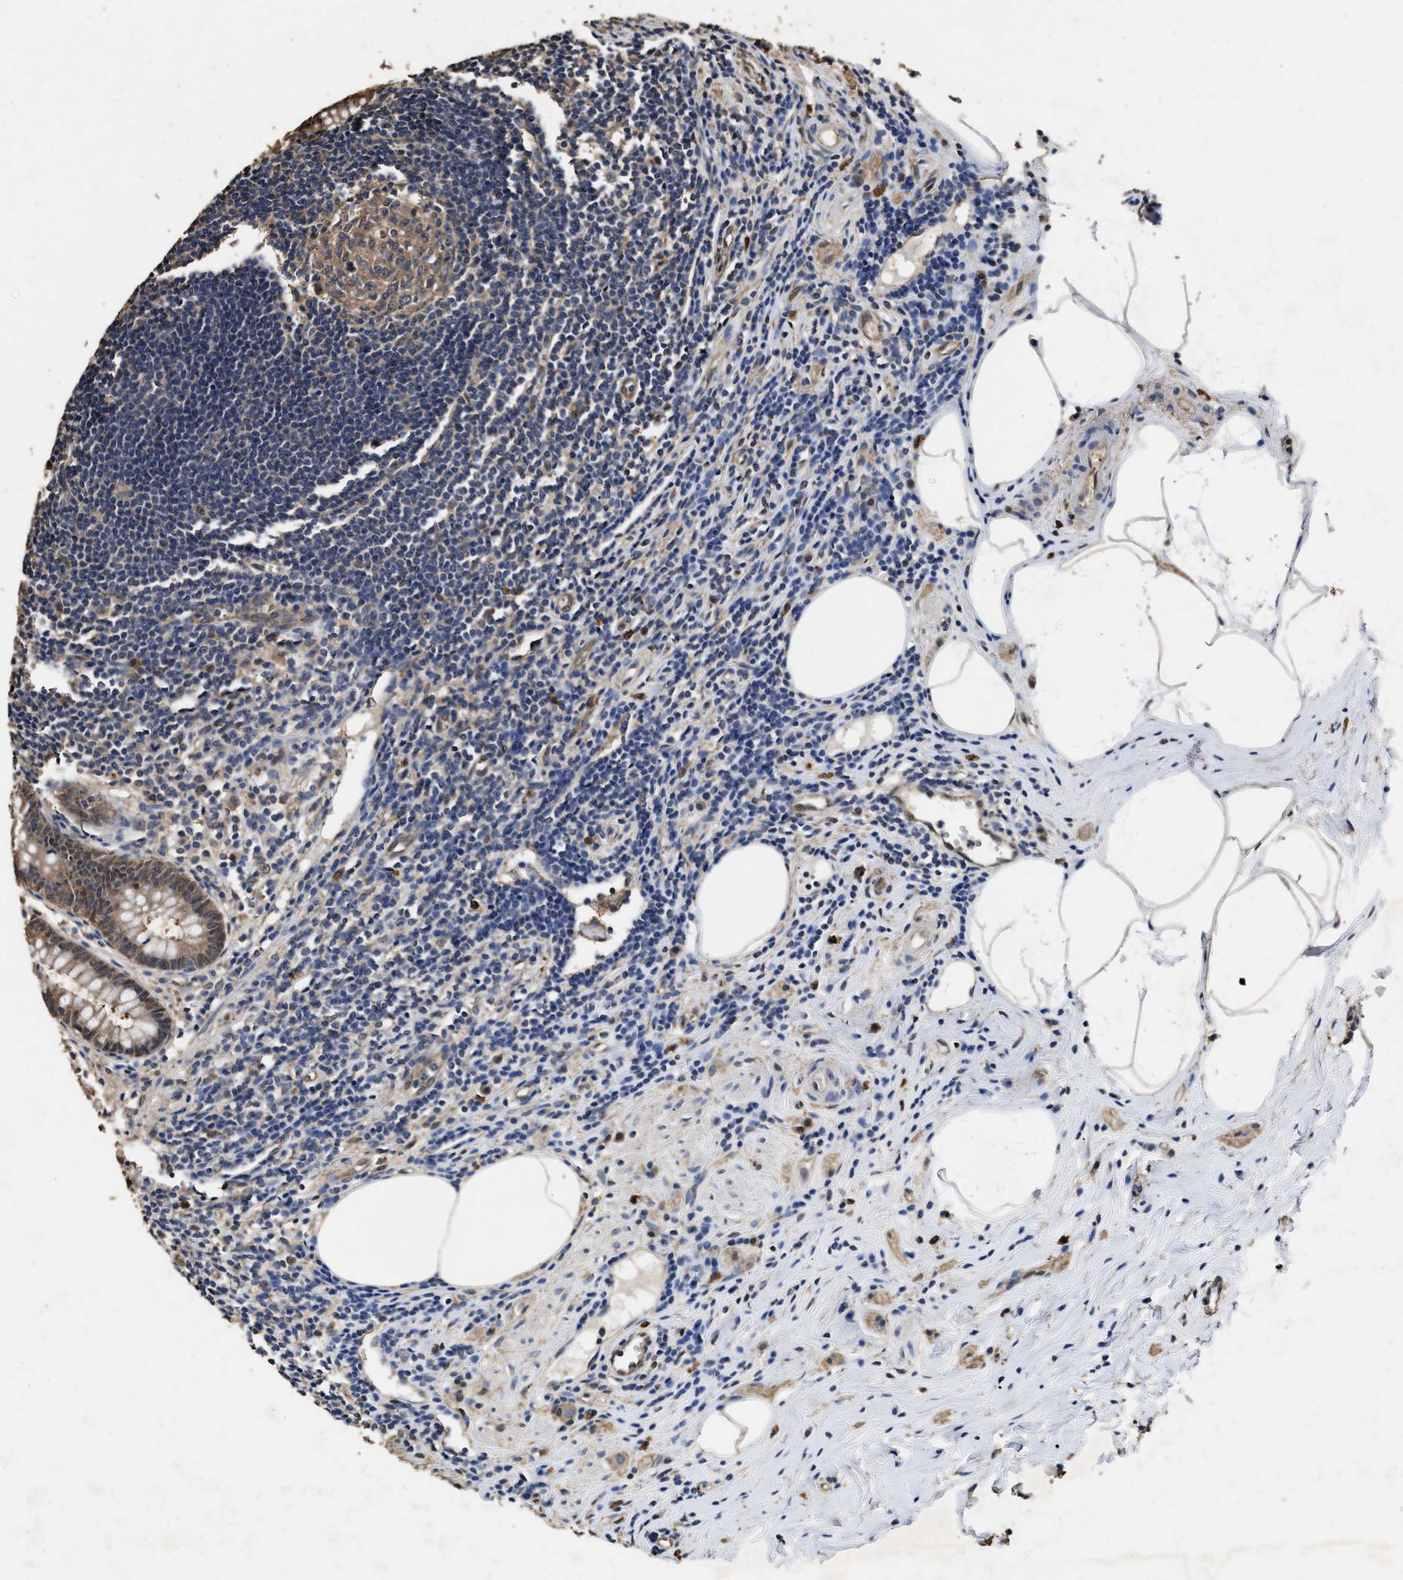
{"staining": {"intensity": "moderate", "quantity": ">75%", "location": "cytoplasmic/membranous"}, "tissue": "appendix", "cell_type": "Glandular cells", "image_type": "normal", "snomed": [{"axis": "morphology", "description": "Normal tissue, NOS"}, {"axis": "topography", "description": "Appendix"}], "caption": "Immunohistochemistry (IHC) image of unremarkable appendix: appendix stained using immunohistochemistry (IHC) demonstrates medium levels of moderate protein expression localized specifically in the cytoplasmic/membranous of glandular cells, appearing as a cytoplasmic/membranous brown color.", "gene": "YWHAE", "patient": {"sex": "female", "age": 50}}